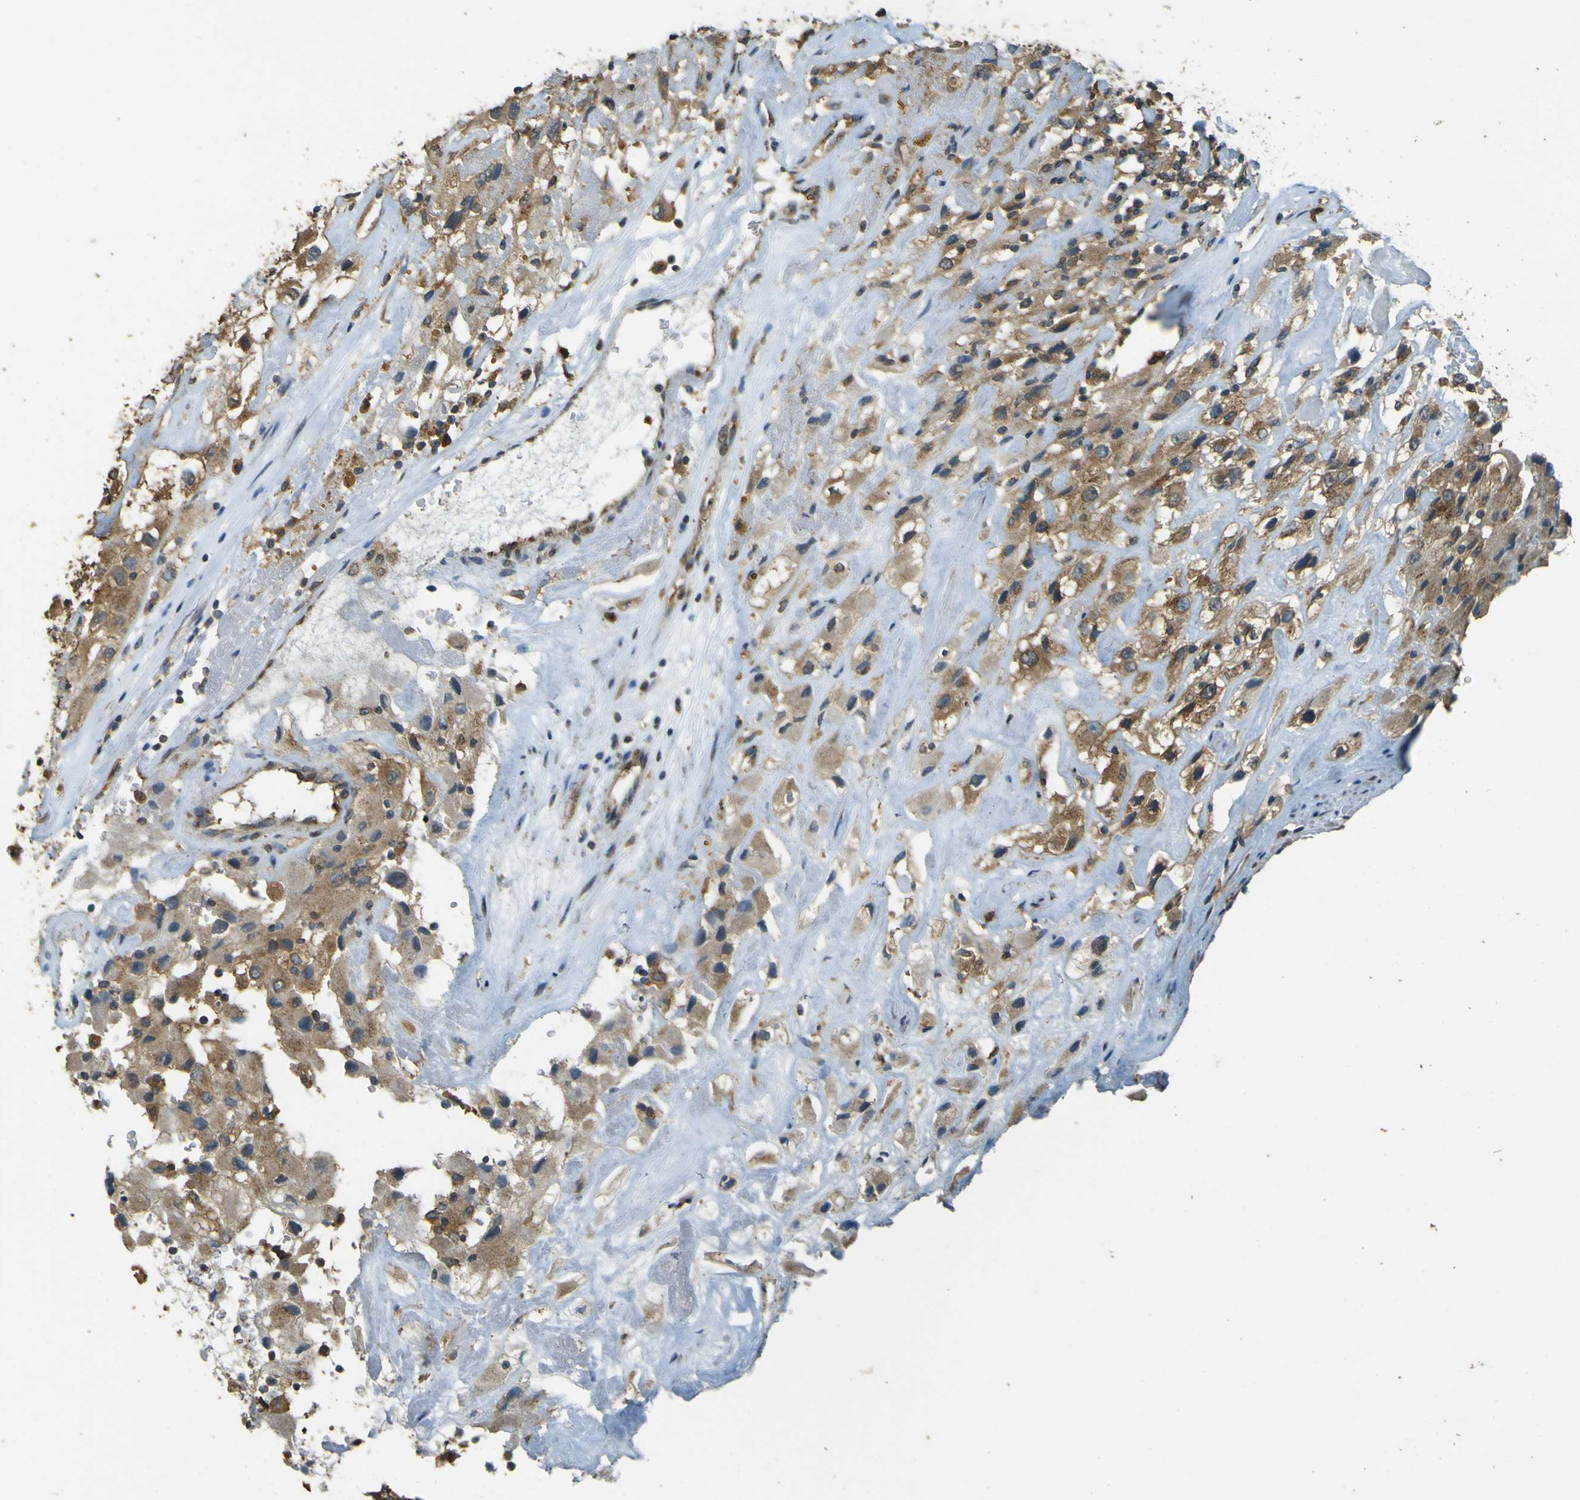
{"staining": {"intensity": "moderate", "quantity": ">75%", "location": "cytoplasmic/membranous"}, "tissue": "renal cancer", "cell_type": "Tumor cells", "image_type": "cancer", "snomed": [{"axis": "morphology", "description": "Adenocarcinoma, NOS"}, {"axis": "topography", "description": "Kidney"}], "caption": "Immunohistochemical staining of renal adenocarcinoma exhibits medium levels of moderate cytoplasmic/membranous protein staining in approximately >75% of tumor cells.", "gene": "GOLGA1", "patient": {"sex": "female", "age": 52}}